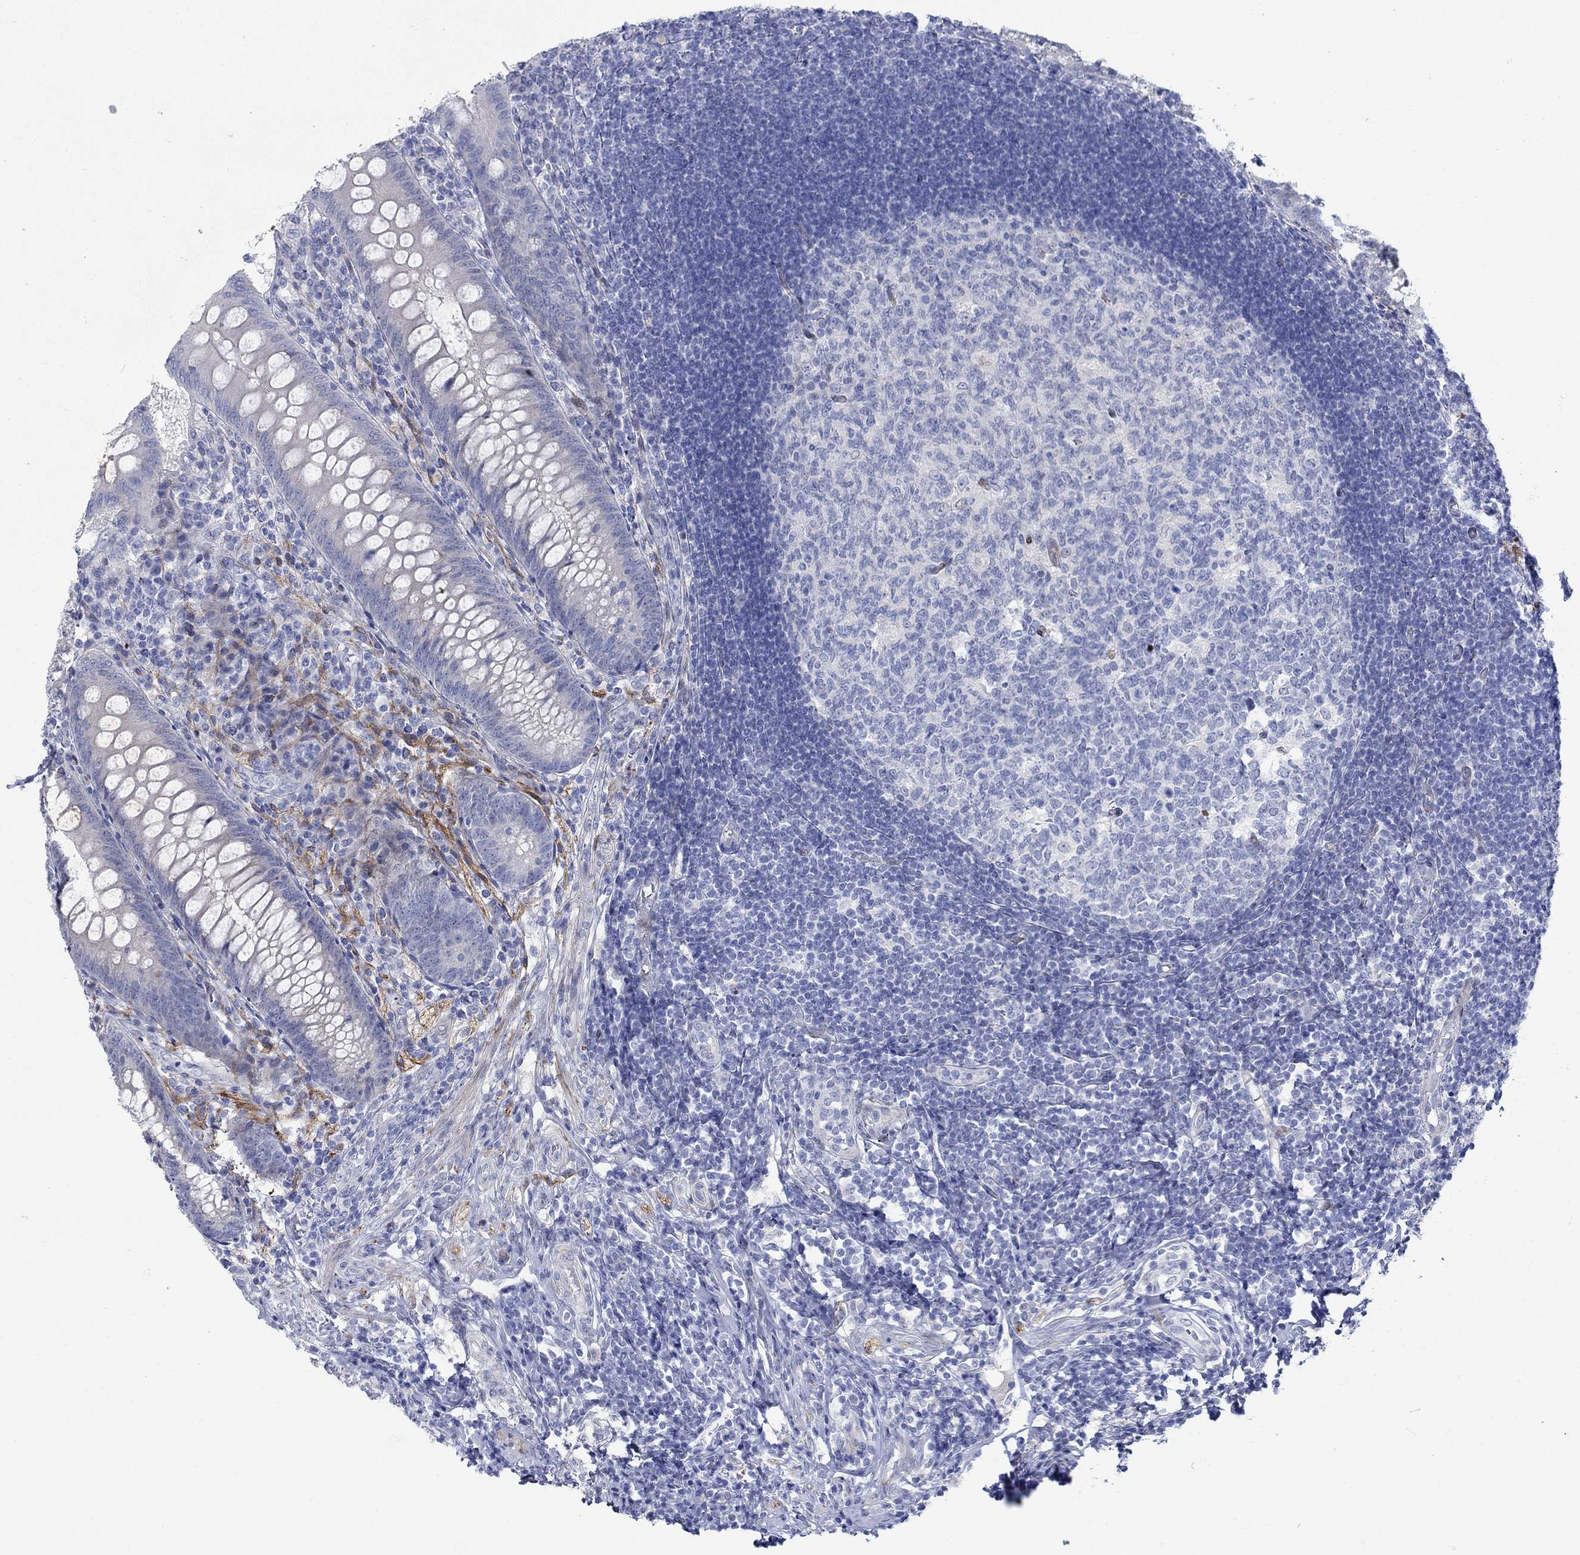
{"staining": {"intensity": "negative", "quantity": "none", "location": "none"}, "tissue": "appendix", "cell_type": "Glandular cells", "image_type": "normal", "snomed": [{"axis": "morphology", "description": "Normal tissue, NOS"}, {"axis": "morphology", "description": "Inflammation, NOS"}, {"axis": "topography", "description": "Appendix"}], "caption": "This is an immunohistochemistry (IHC) image of normal human appendix. There is no expression in glandular cells.", "gene": "KSR2", "patient": {"sex": "male", "age": 16}}